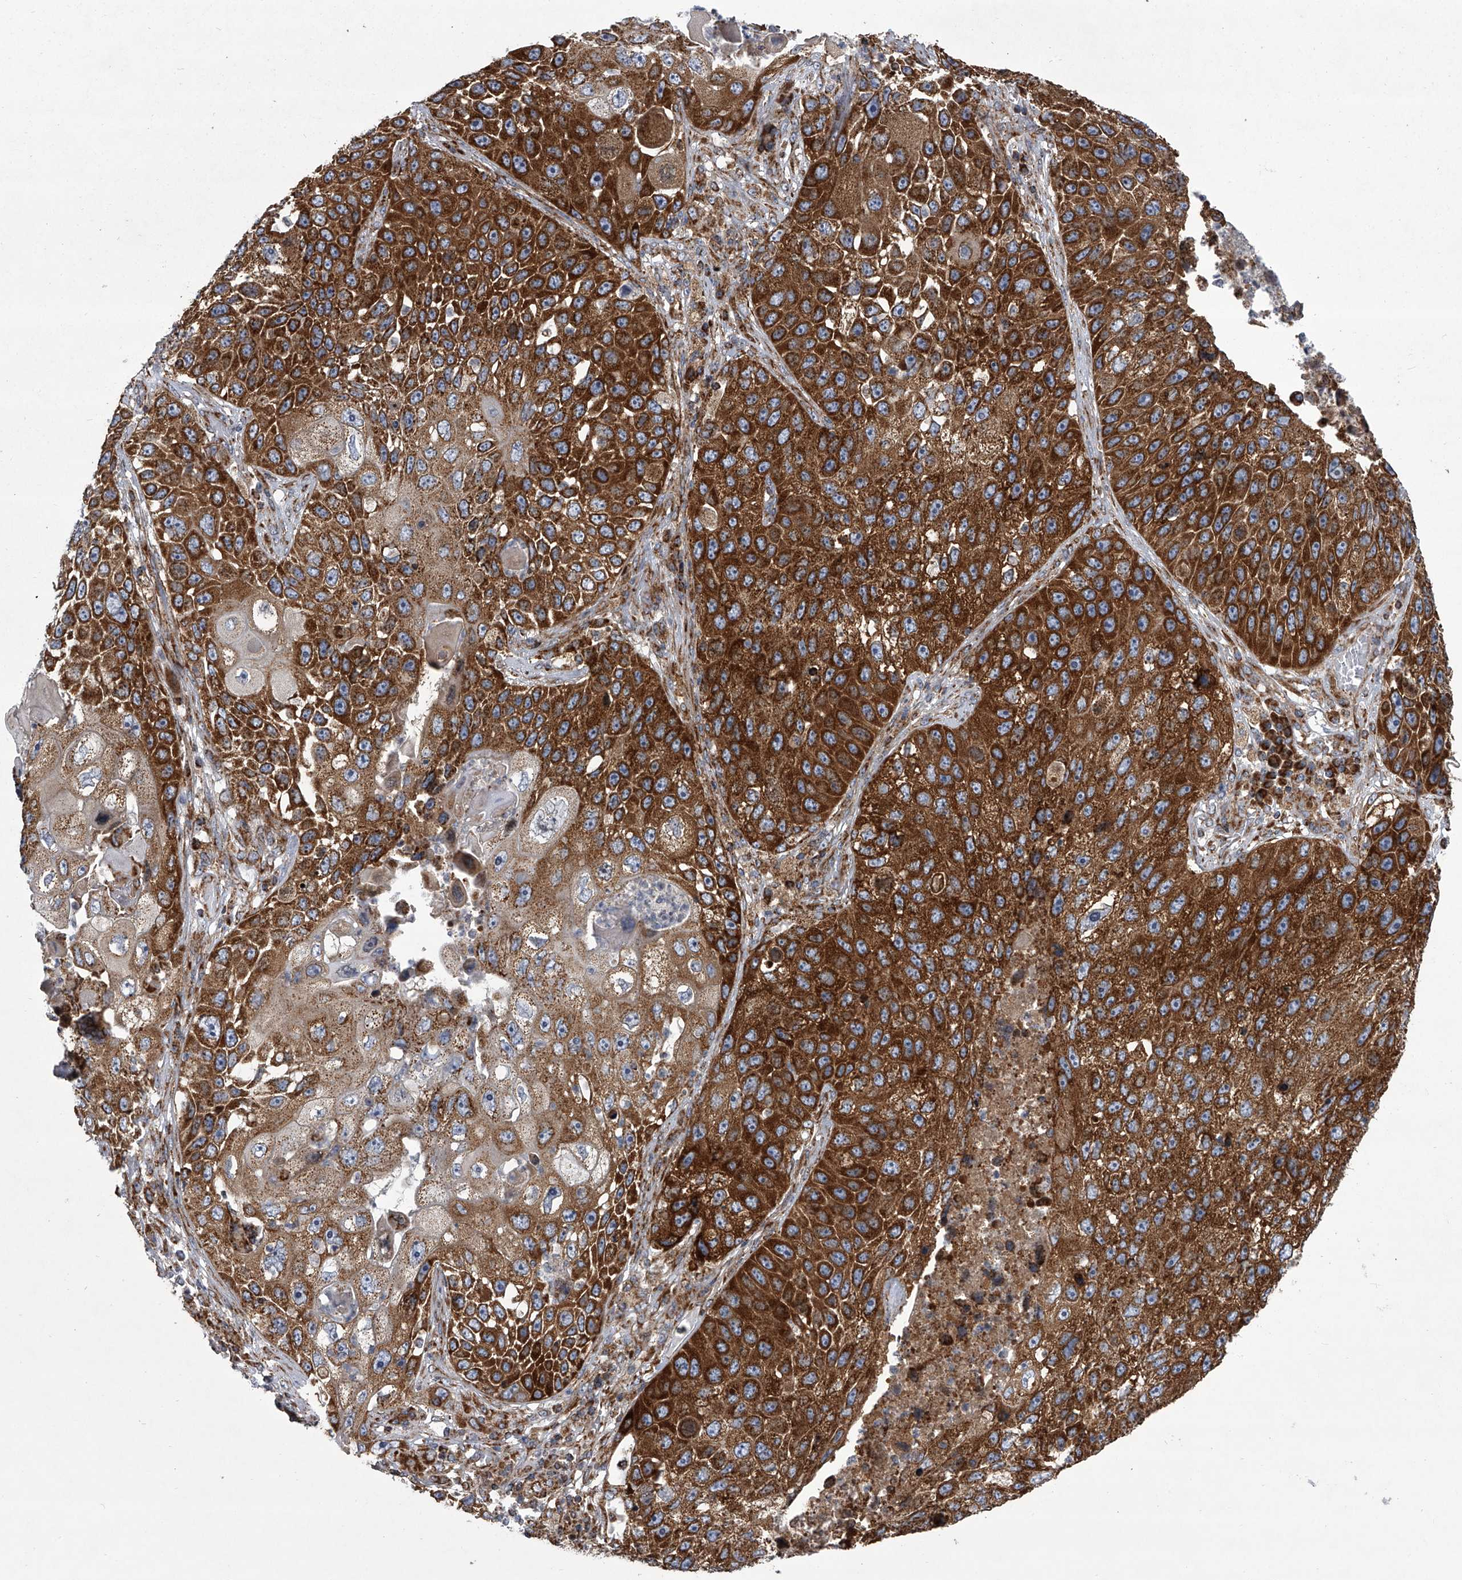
{"staining": {"intensity": "strong", "quantity": ">75%", "location": "cytoplasmic/membranous"}, "tissue": "lung cancer", "cell_type": "Tumor cells", "image_type": "cancer", "snomed": [{"axis": "morphology", "description": "Squamous cell carcinoma, NOS"}, {"axis": "topography", "description": "Lung"}], "caption": "Immunohistochemistry staining of lung cancer (squamous cell carcinoma), which demonstrates high levels of strong cytoplasmic/membranous expression in approximately >75% of tumor cells indicating strong cytoplasmic/membranous protein expression. The staining was performed using DAB (3,3'-diaminobenzidine) (brown) for protein detection and nuclei were counterstained in hematoxylin (blue).", "gene": "ZC3H15", "patient": {"sex": "male", "age": 61}}